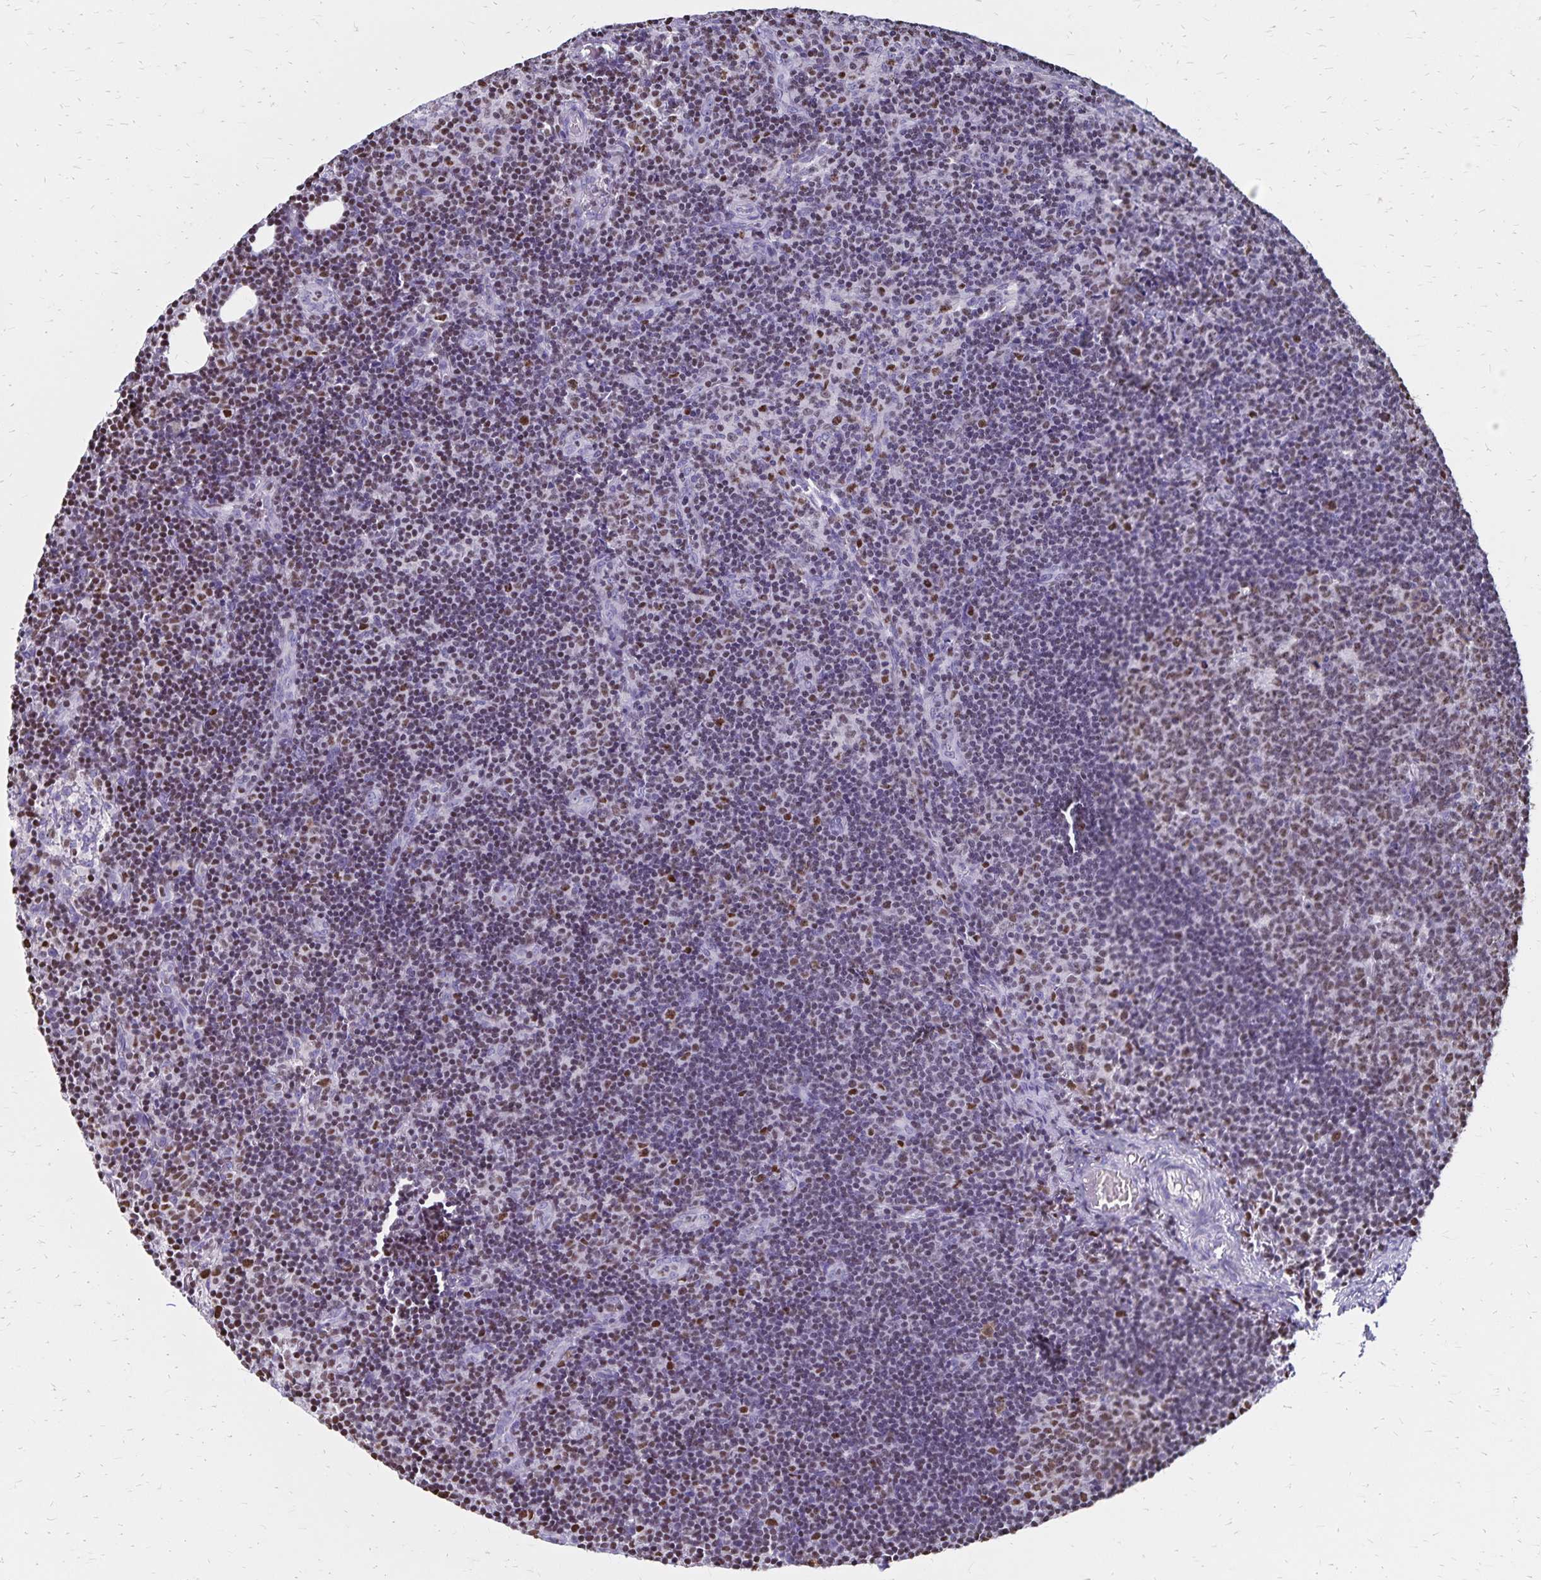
{"staining": {"intensity": "weak", "quantity": "25%-75%", "location": "nuclear"}, "tissue": "lymph node", "cell_type": "Germinal center cells", "image_type": "normal", "snomed": [{"axis": "morphology", "description": "Normal tissue, NOS"}, {"axis": "topography", "description": "Lymph node"}], "caption": "Approximately 25%-75% of germinal center cells in benign lymph node show weak nuclear protein staining as visualized by brown immunohistochemical staining.", "gene": "IKZF1", "patient": {"sex": "female", "age": 41}}